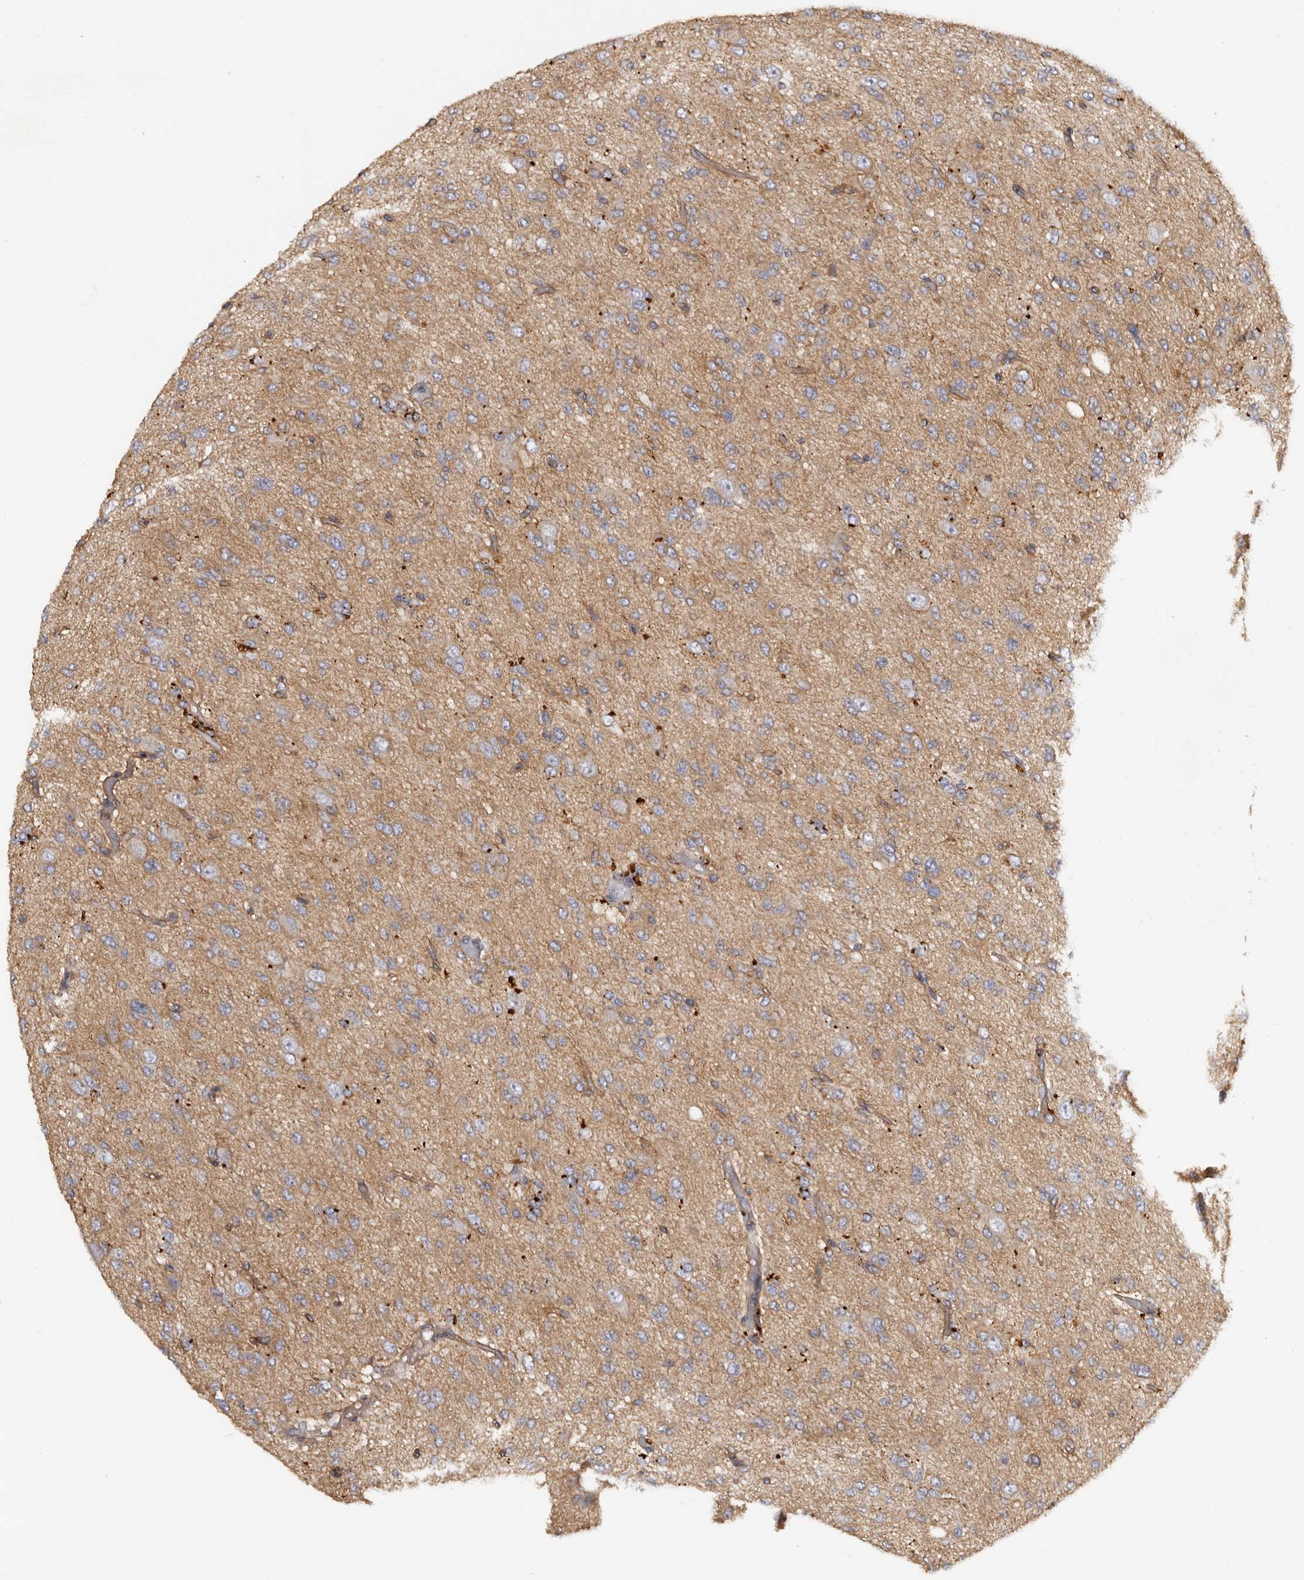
{"staining": {"intensity": "negative", "quantity": "none", "location": "none"}, "tissue": "glioma", "cell_type": "Tumor cells", "image_type": "cancer", "snomed": [{"axis": "morphology", "description": "Glioma, malignant, High grade"}, {"axis": "topography", "description": "Brain"}], "caption": "Glioma stained for a protein using IHC shows no positivity tumor cells.", "gene": "INKA2", "patient": {"sex": "female", "age": 59}}